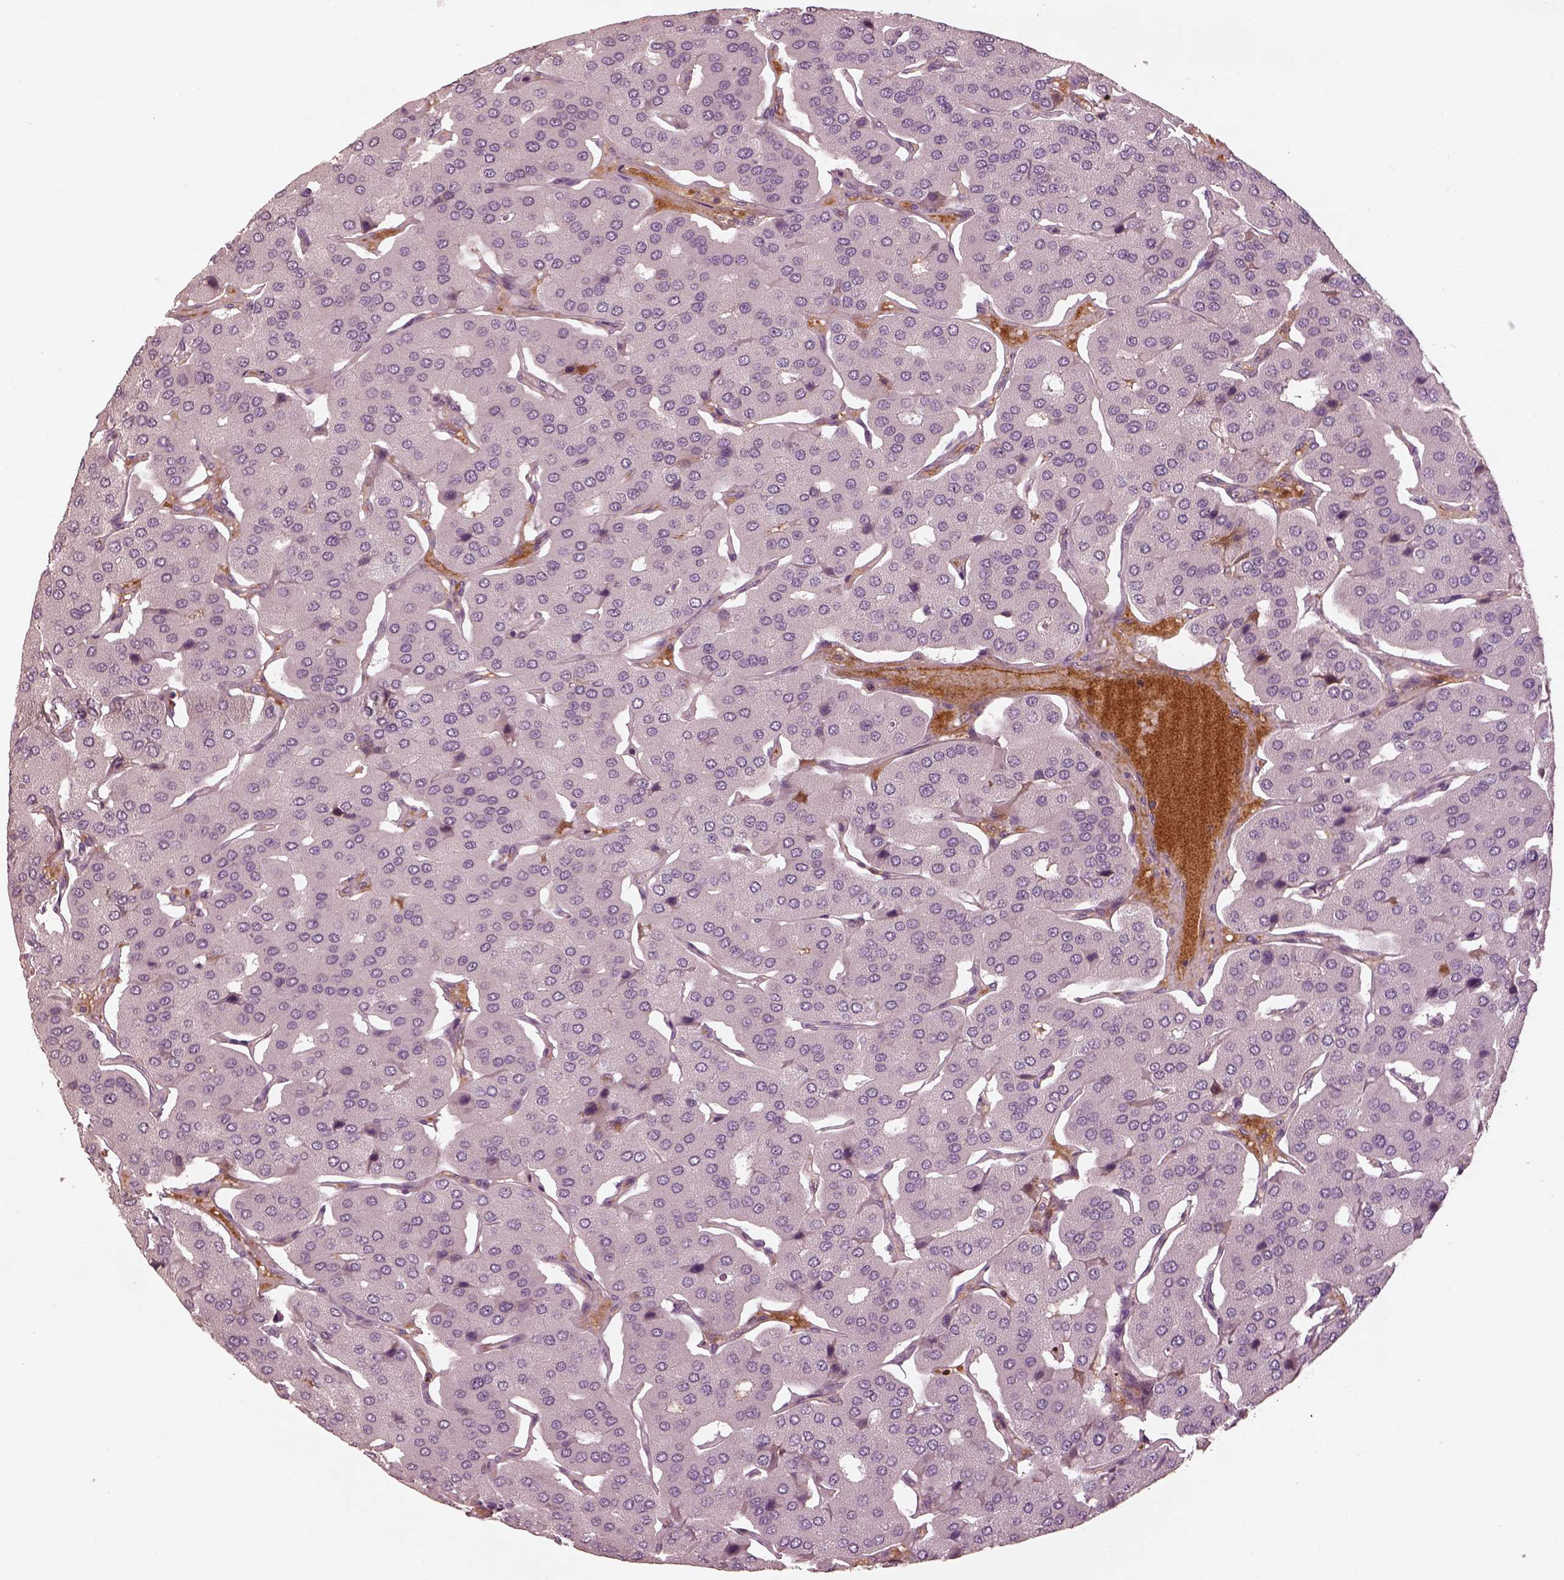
{"staining": {"intensity": "negative", "quantity": "none", "location": "none"}, "tissue": "parathyroid gland", "cell_type": "Glandular cells", "image_type": "normal", "snomed": [{"axis": "morphology", "description": "Normal tissue, NOS"}, {"axis": "morphology", "description": "Adenoma, NOS"}, {"axis": "topography", "description": "Parathyroid gland"}], "caption": "This is an immunohistochemistry histopathology image of benign human parathyroid gland. There is no expression in glandular cells.", "gene": "KCNA2", "patient": {"sex": "female", "age": 86}}